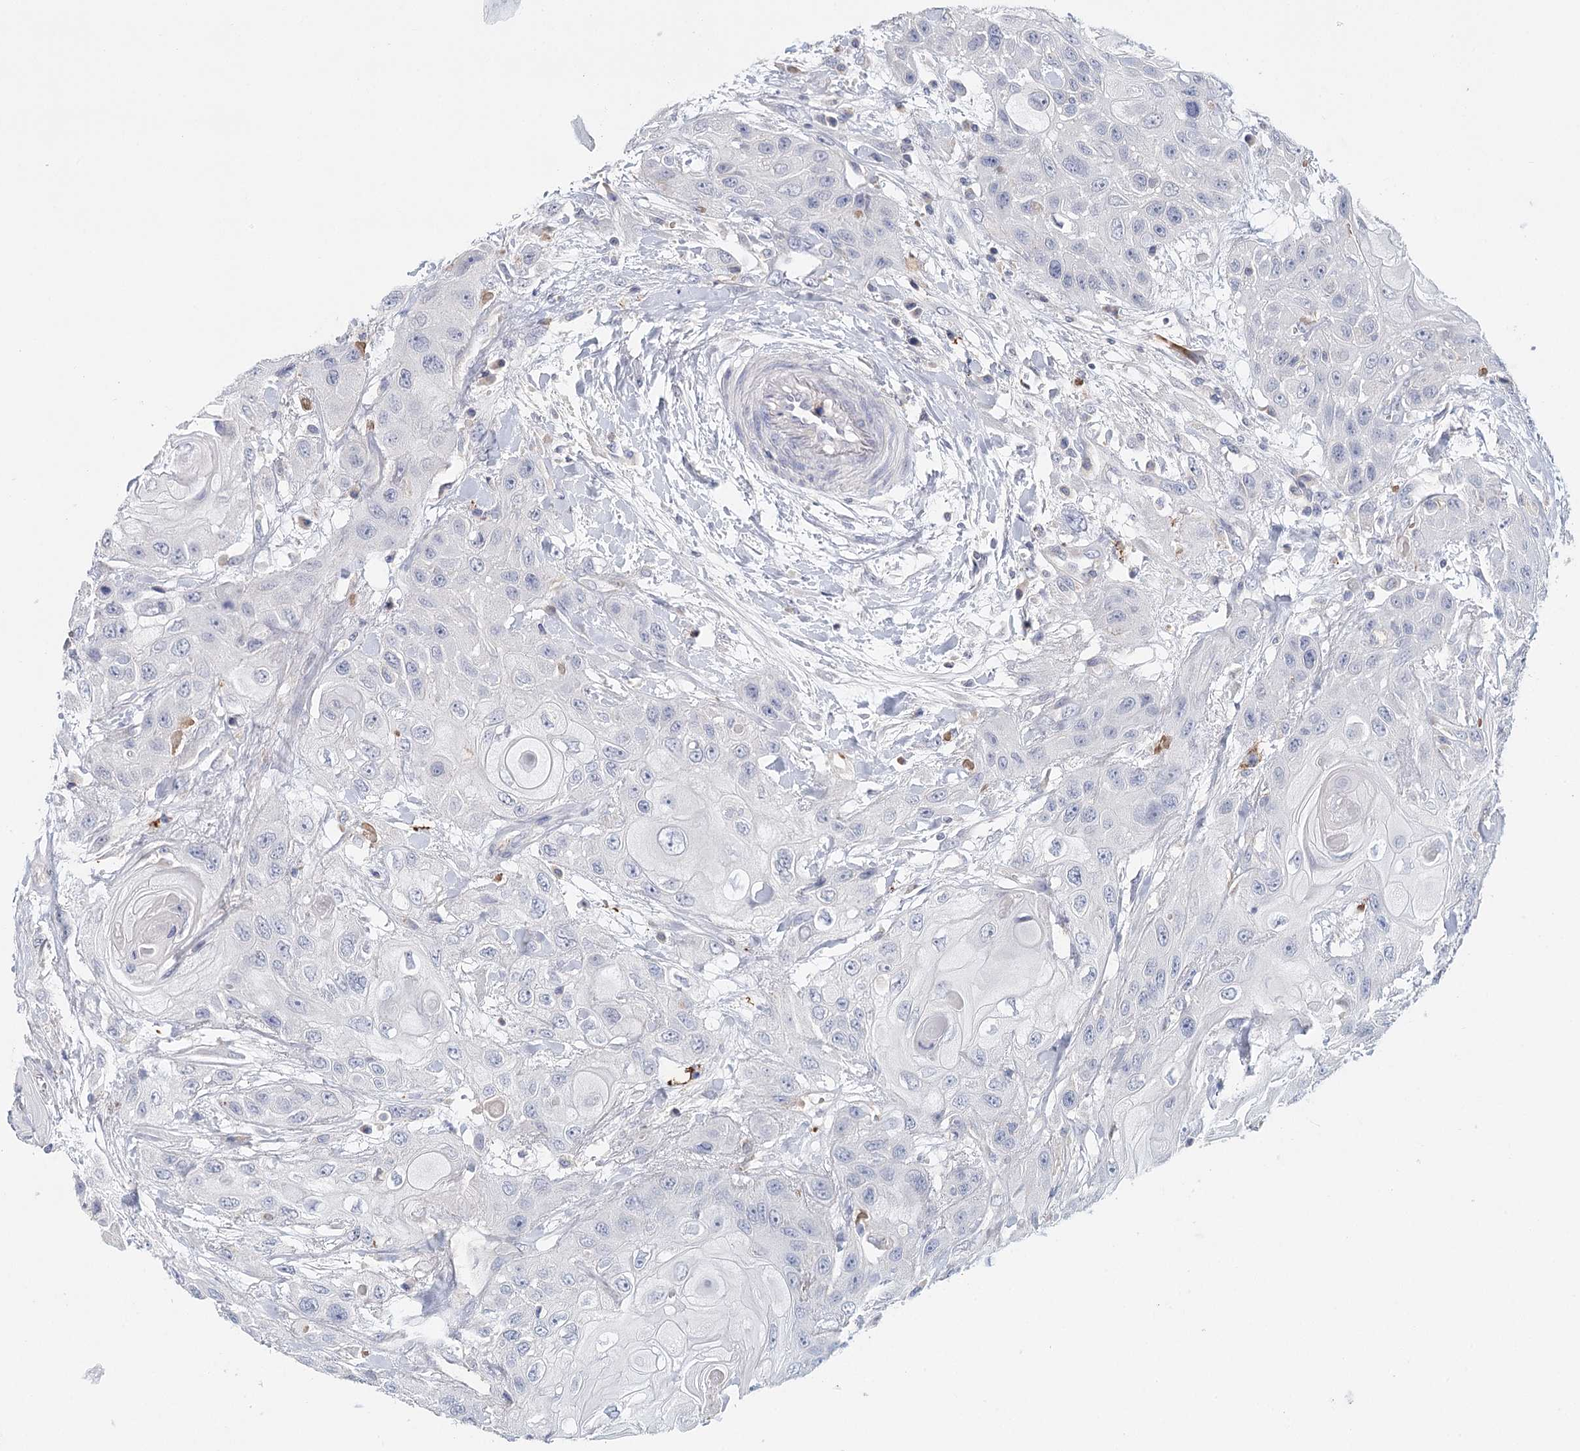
{"staining": {"intensity": "negative", "quantity": "none", "location": "none"}, "tissue": "head and neck cancer", "cell_type": "Tumor cells", "image_type": "cancer", "snomed": [{"axis": "morphology", "description": "Squamous cell carcinoma, NOS"}, {"axis": "topography", "description": "Head-Neck"}], "caption": "A high-resolution image shows immunohistochemistry (IHC) staining of head and neck cancer (squamous cell carcinoma), which shows no significant positivity in tumor cells.", "gene": "ARHGAP44", "patient": {"sex": "female", "age": 43}}